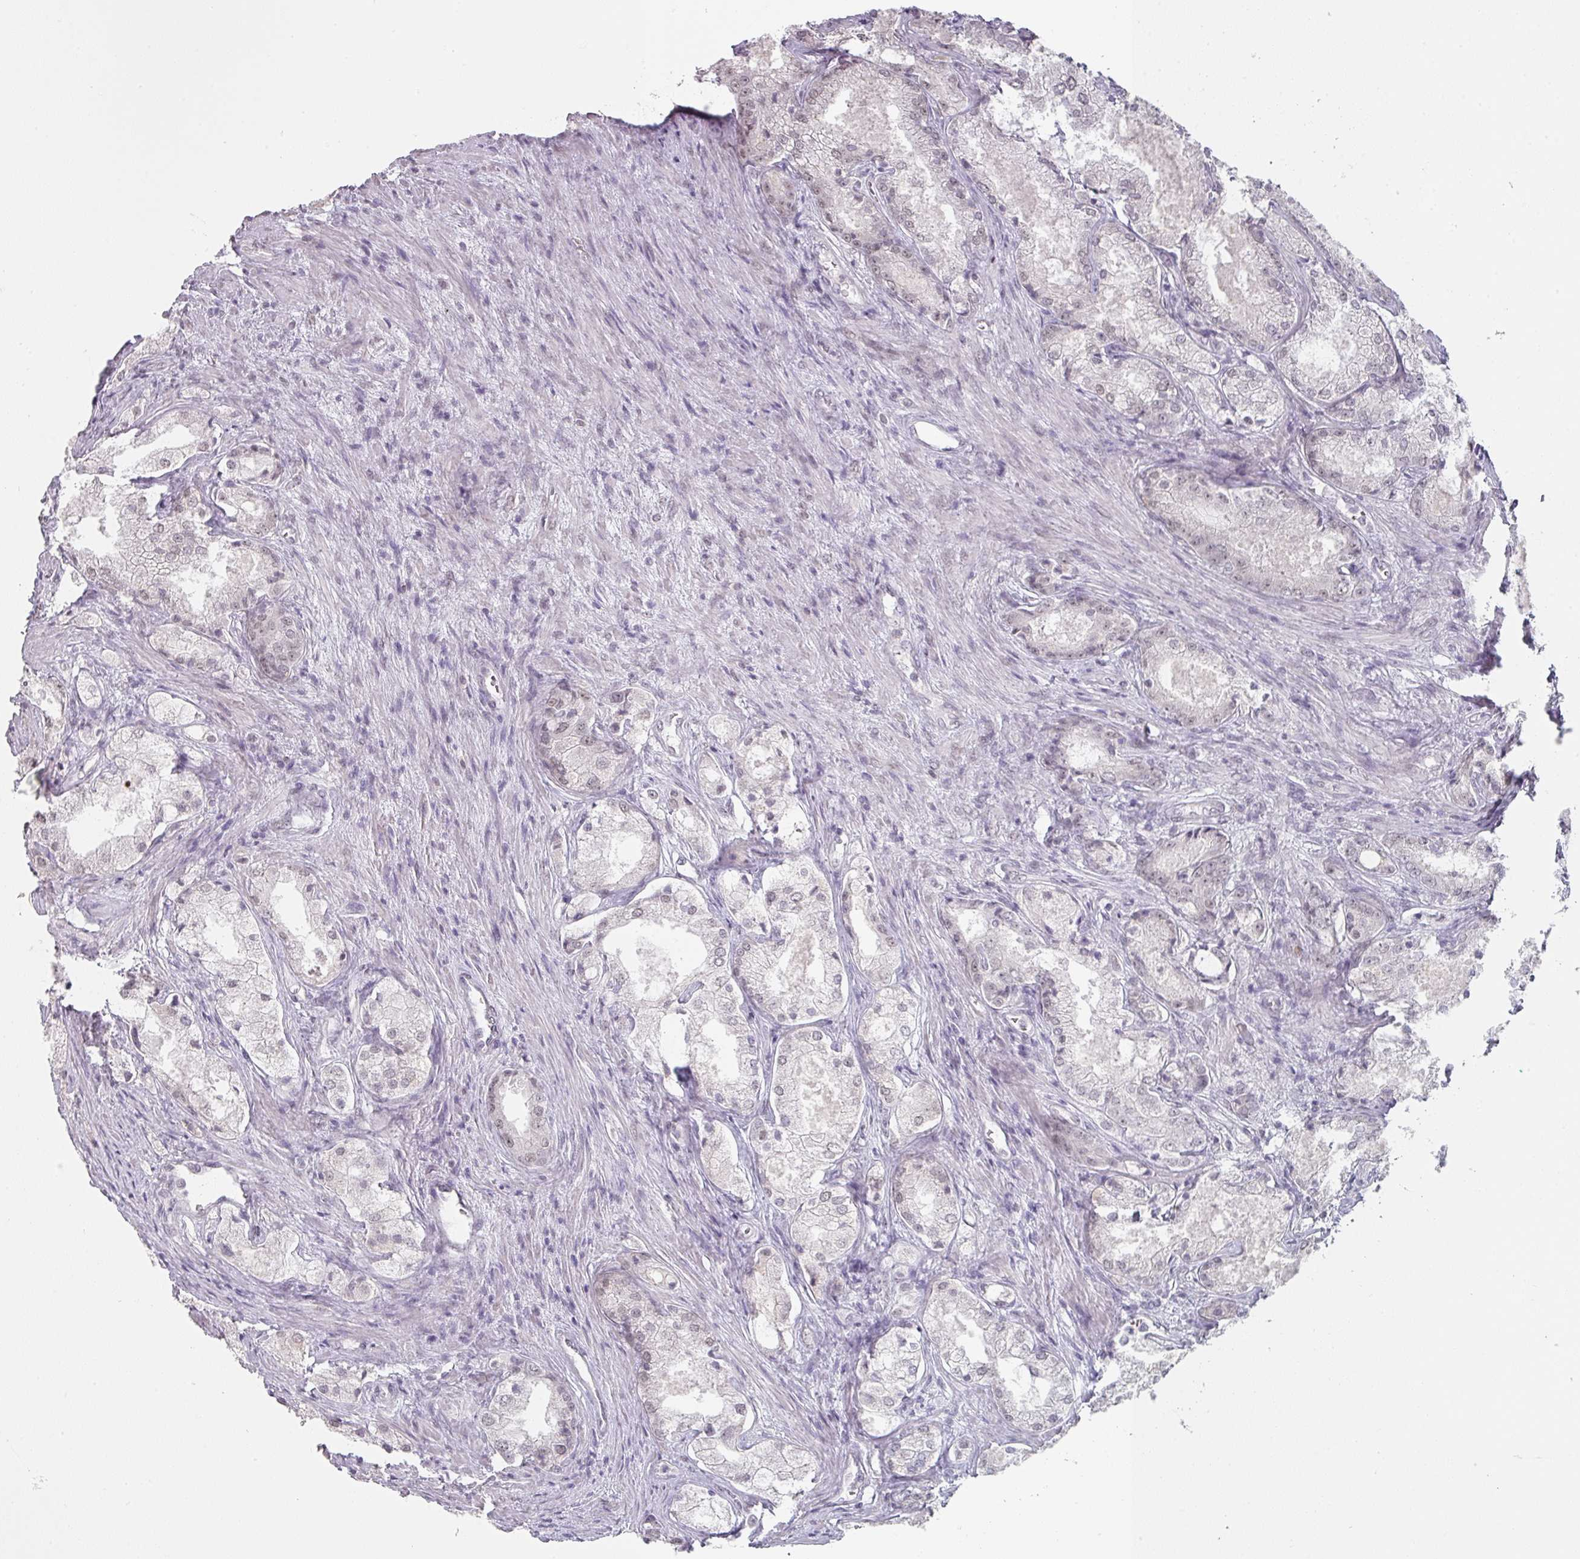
{"staining": {"intensity": "negative", "quantity": "none", "location": "none"}, "tissue": "prostate cancer", "cell_type": "Tumor cells", "image_type": "cancer", "snomed": [{"axis": "morphology", "description": "Adenocarcinoma, Low grade"}, {"axis": "topography", "description": "Prostate"}], "caption": "An immunohistochemistry (IHC) histopathology image of prostate cancer is shown. There is no staining in tumor cells of prostate cancer. The staining was performed using DAB (3,3'-diaminobenzidine) to visualize the protein expression in brown, while the nuclei were stained in blue with hematoxylin (Magnification: 20x).", "gene": "SPRR1A", "patient": {"sex": "male", "age": 68}}